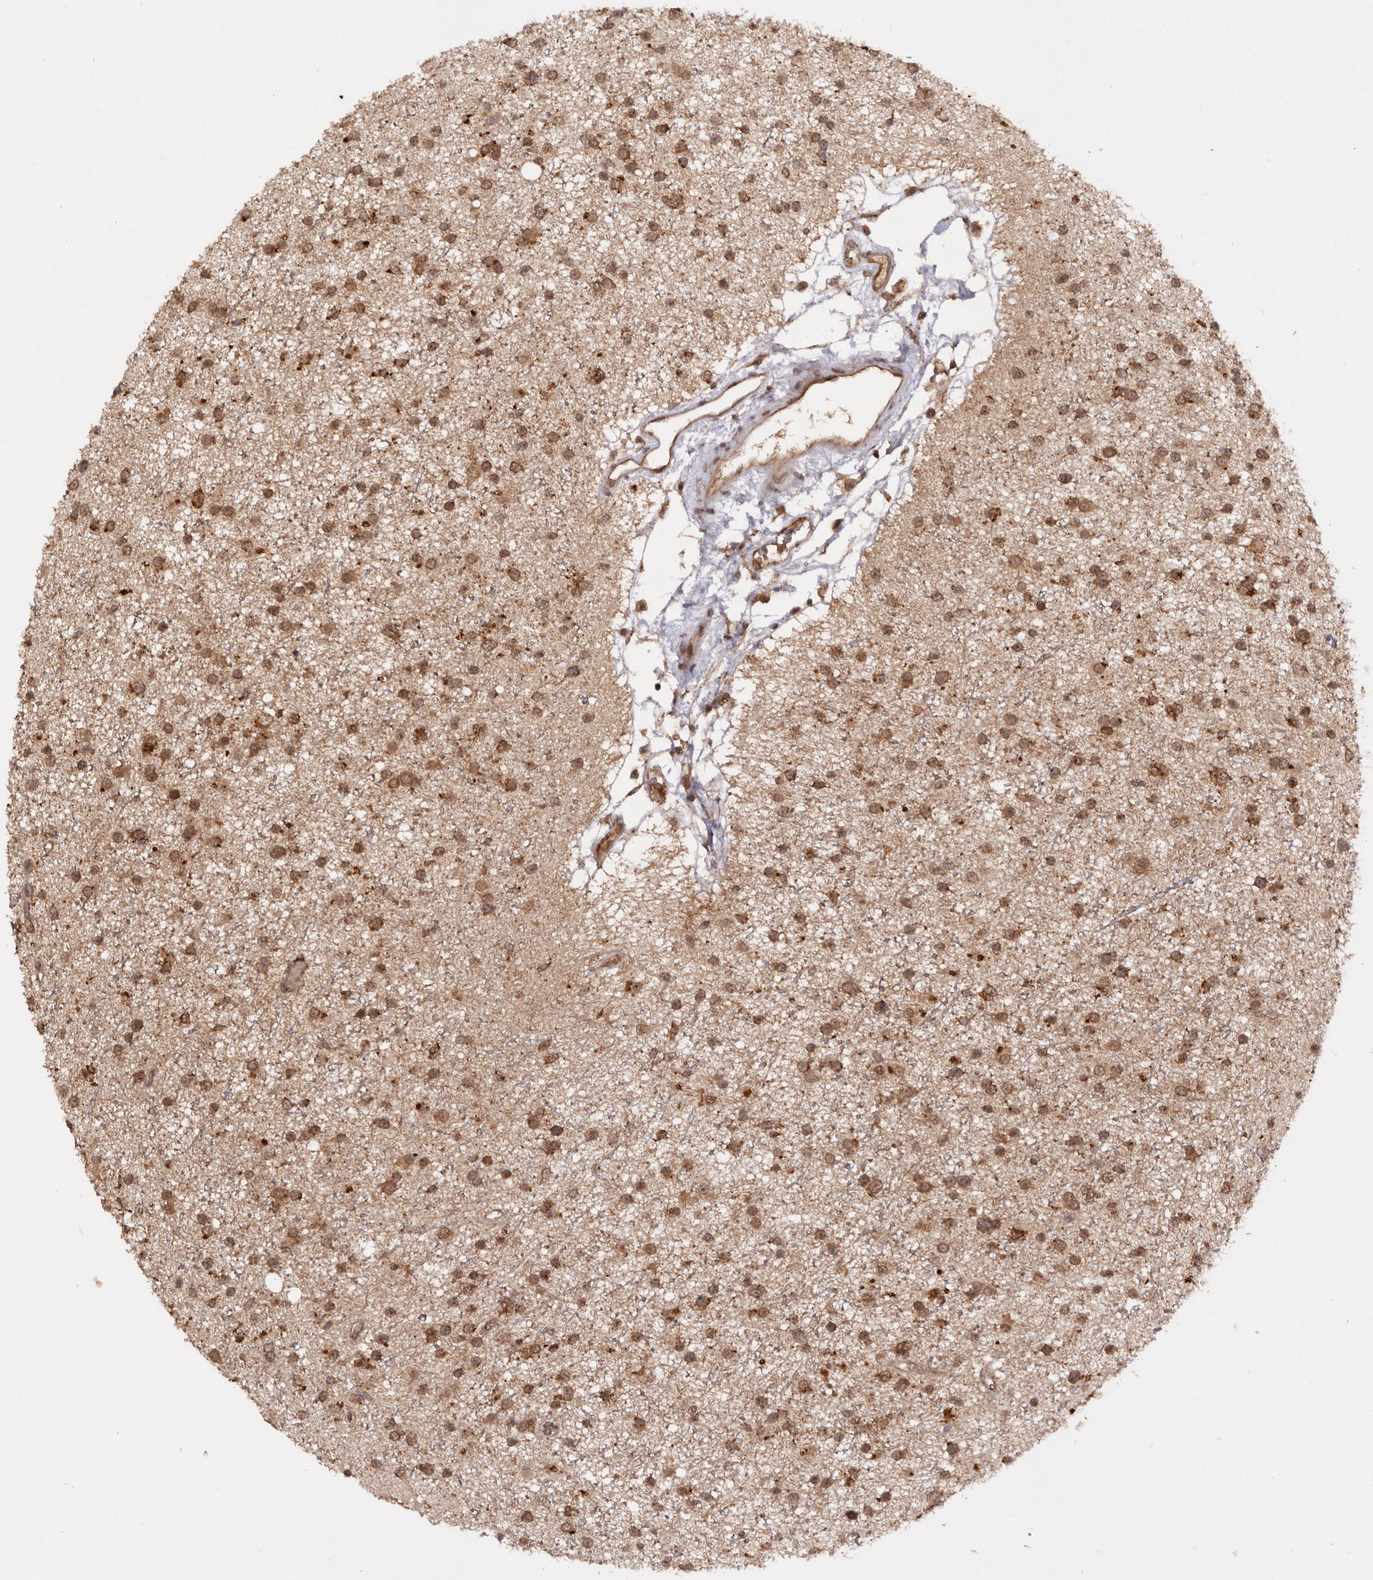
{"staining": {"intensity": "moderate", "quantity": ">75%", "location": "cytoplasmic/membranous,nuclear"}, "tissue": "glioma", "cell_type": "Tumor cells", "image_type": "cancer", "snomed": [{"axis": "morphology", "description": "Glioma, malignant, Low grade"}, {"axis": "topography", "description": "Cerebral cortex"}], "caption": "There is medium levels of moderate cytoplasmic/membranous and nuclear expression in tumor cells of glioma, as demonstrated by immunohistochemical staining (brown color).", "gene": "TARS2", "patient": {"sex": "female", "age": 39}}